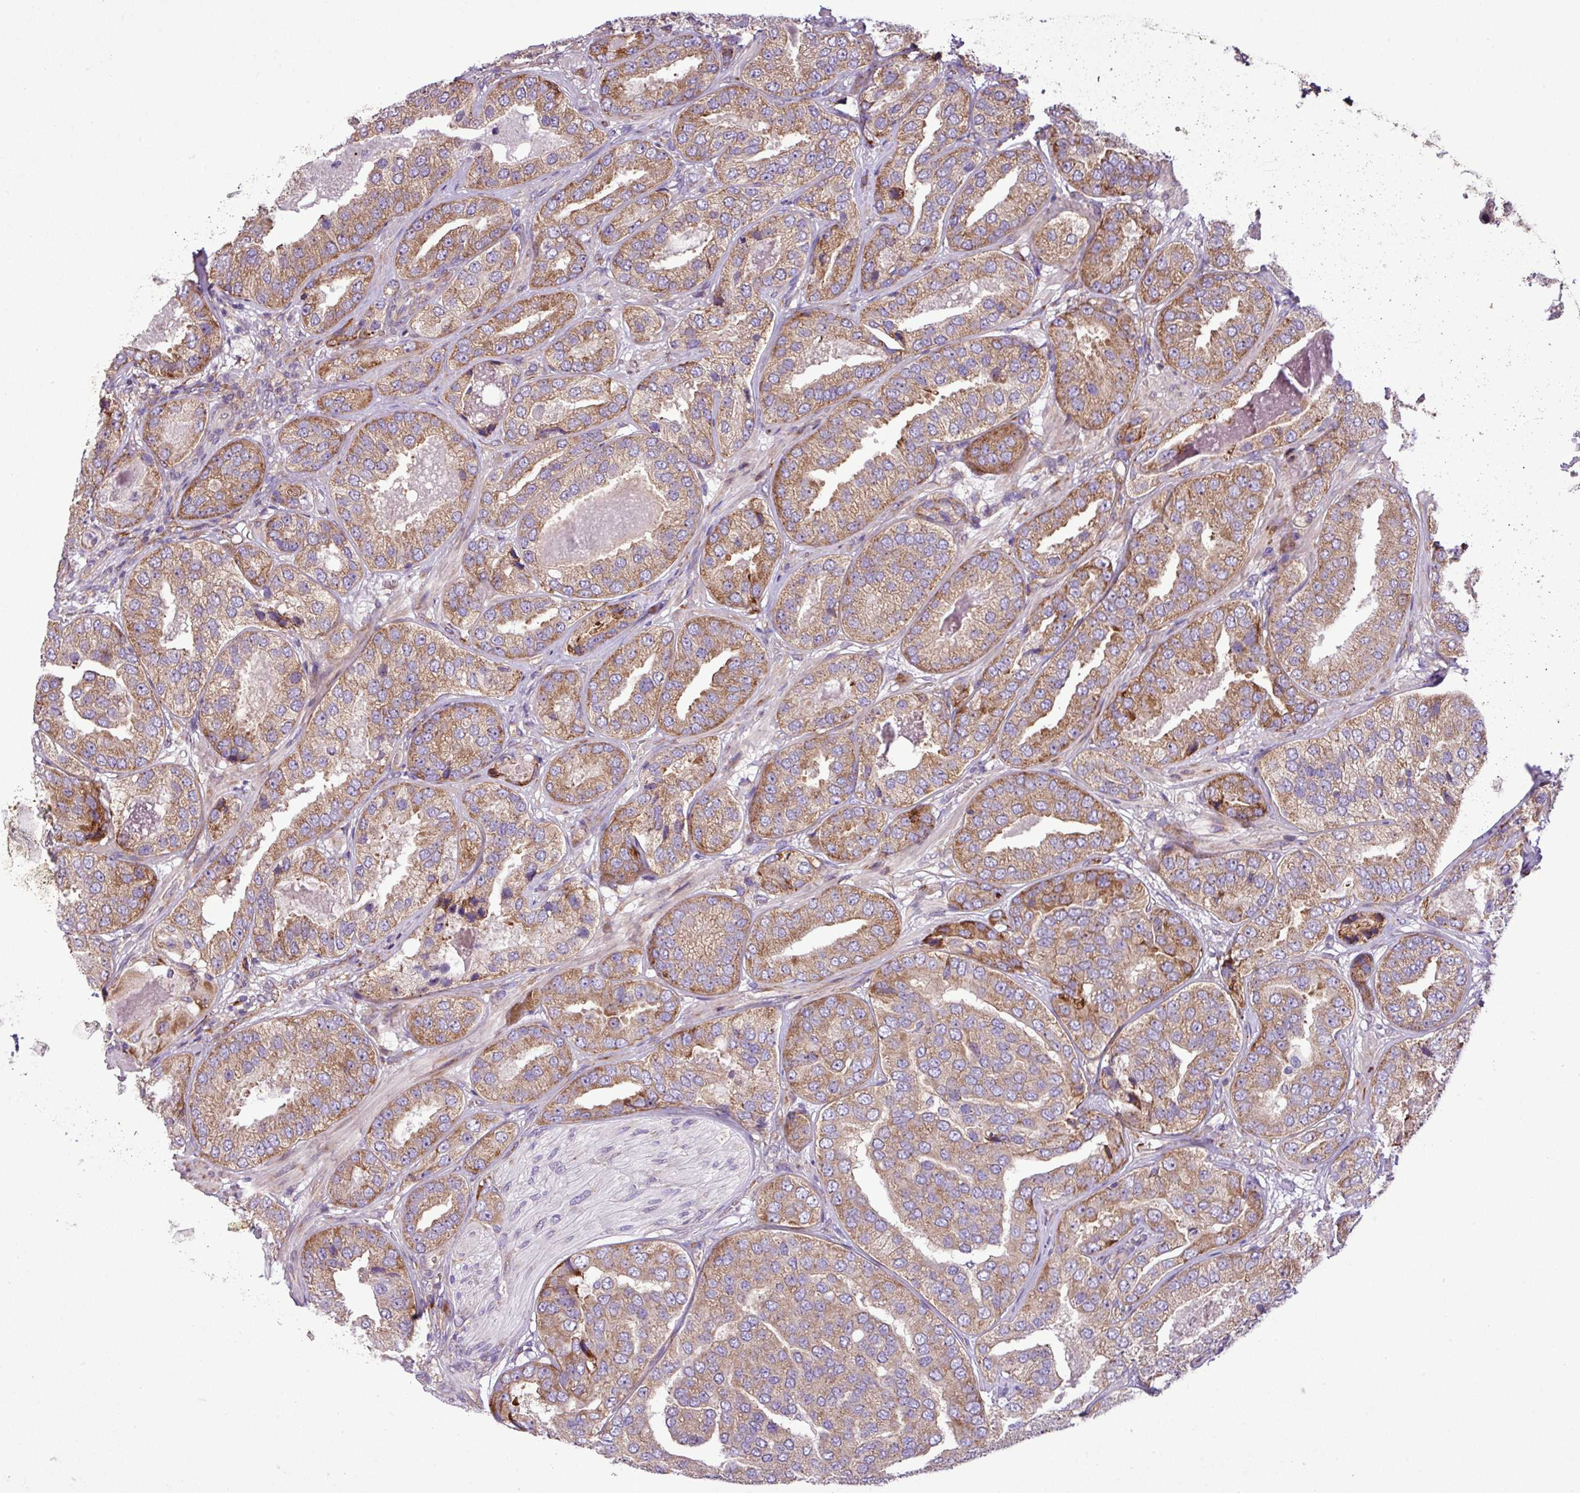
{"staining": {"intensity": "moderate", "quantity": ">75%", "location": "cytoplasmic/membranous"}, "tissue": "prostate cancer", "cell_type": "Tumor cells", "image_type": "cancer", "snomed": [{"axis": "morphology", "description": "Adenocarcinoma, High grade"}, {"axis": "topography", "description": "Prostate"}], "caption": "An immunohistochemistry (IHC) photomicrograph of tumor tissue is shown. Protein staining in brown shows moderate cytoplasmic/membranous positivity in prostate adenocarcinoma (high-grade) within tumor cells.", "gene": "RPL13", "patient": {"sex": "male", "age": 63}}